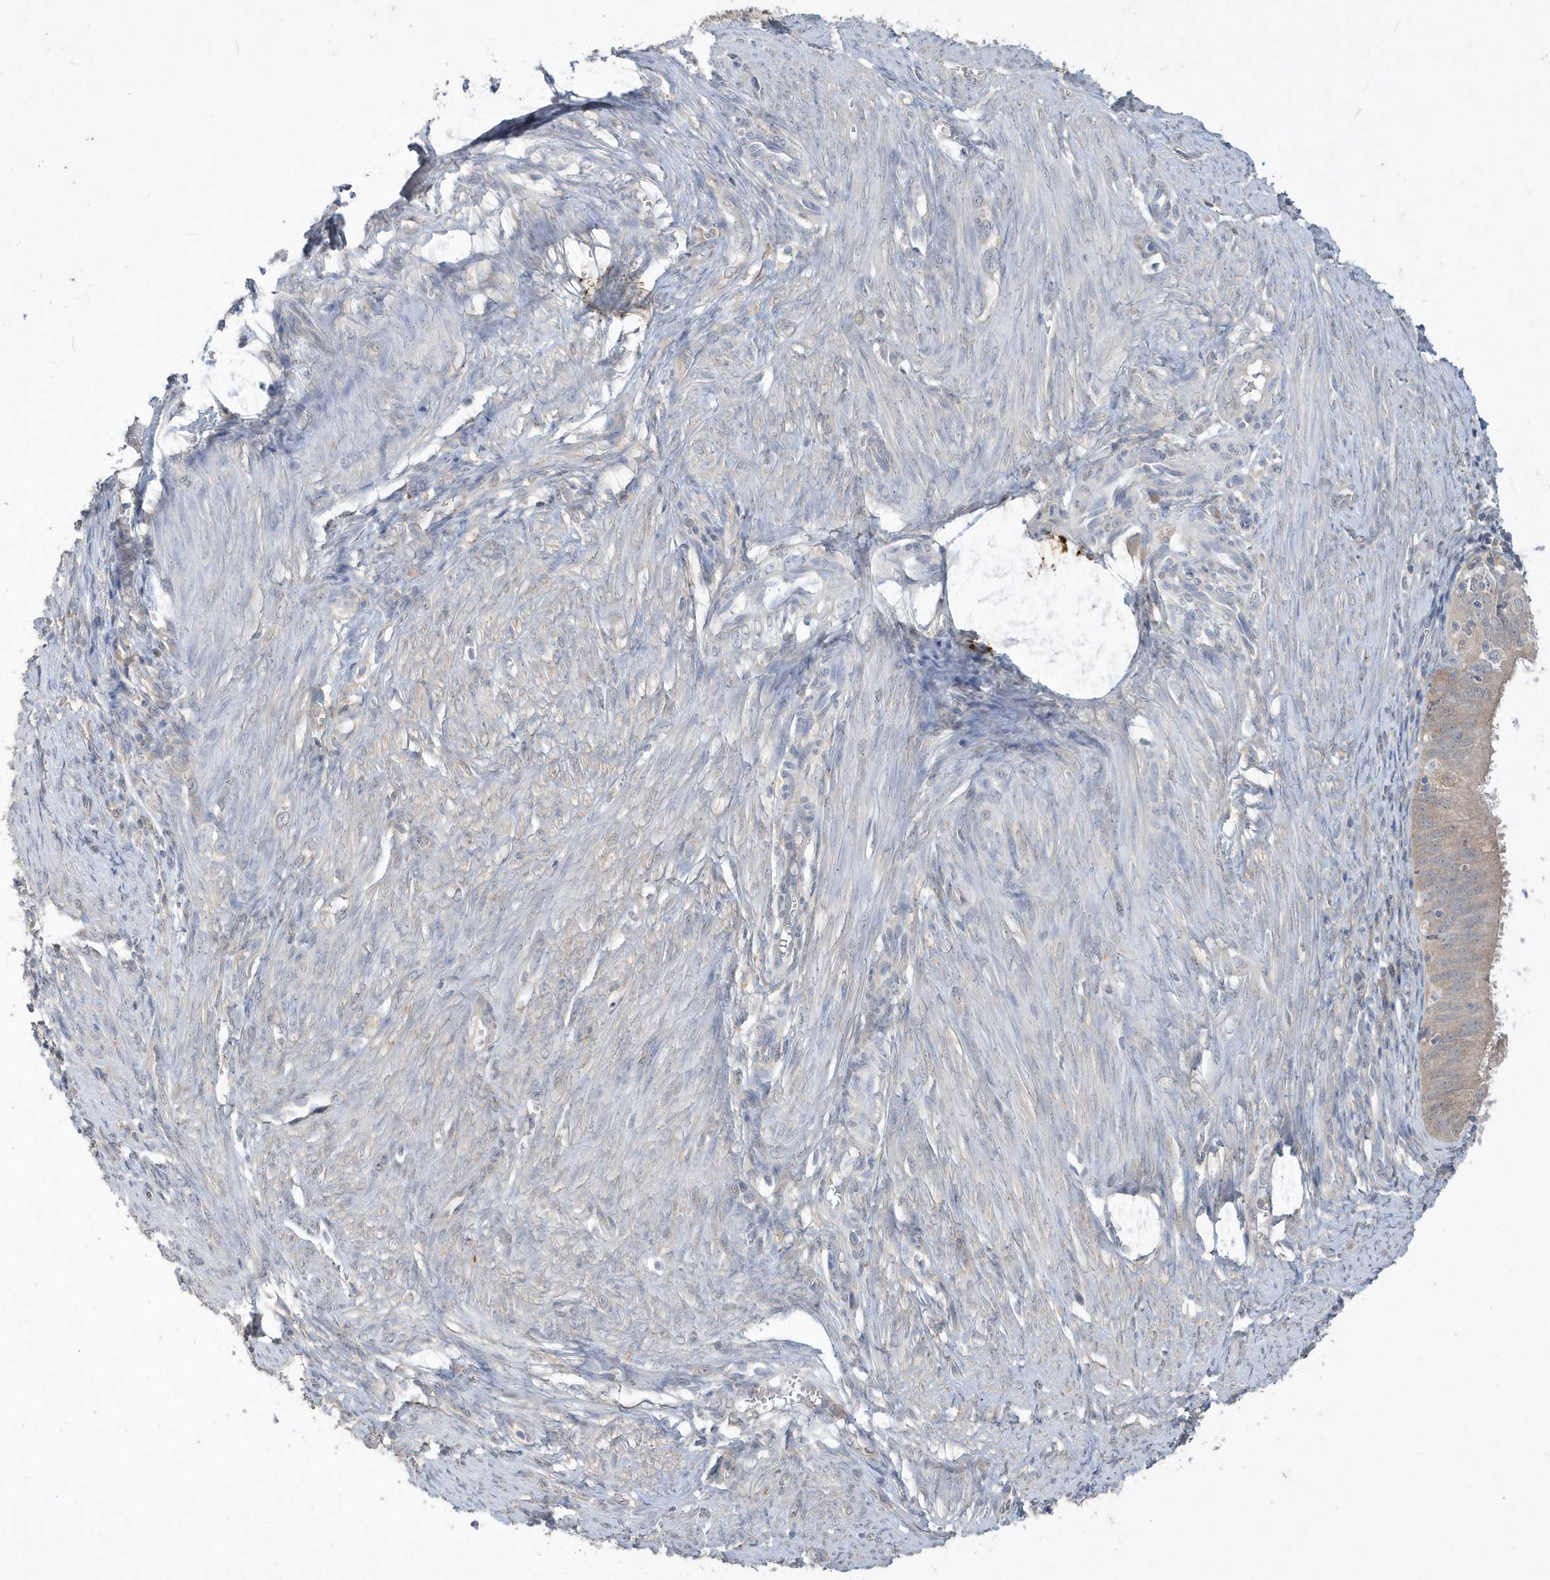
{"staining": {"intensity": "weak", "quantity": "25%-75%", "location": "cytoplasmic/membranous"}, "tissue": "endometrial cancer", "cell_type": "Tumor cells", "image_type": "cancer", "snomed": [{"axis": "morphology", "description": "Adenocarcinoma, NOS"}, {"axis": "topography", "description": "Endometrium"}], "caption": "IHC histopathology image of neoplastic tissue: human endometrial cancer (adenocarcinoma) stained using immunohistochemistry (IHC) shows low levels of weak protein expression localized specifically in the cytoplasmic/membranous of tumor cells, appearing as a cytoplasmic/membranous brown color.", "gene": "AKR7A2", "patient": {"sex": "female", "age": 51}}